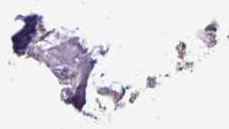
{"staining": {"intensity": "negative", "quantity": "none", "location": "none"}, "tissue": "head and neck cancer", "cell_type": "Tumor cells", "image_type": "cancer", "snomed": [{"axis": "morphology", "description": "Normal tissue, NOS"}, {"axis": "morphology", "description": "Squamous cell carcinoma, NOS"}, {"axis": "topography", "description": "Skeletal muscle"}, {"axis": "topography", "description": "Vascular tissue"}, {"axis": "topography", "description": "Peripheral nerve tissue"}, {"axis": "topography", "description": "Head-Neck"}], "caption": "Immunohistochemistry histopathology image of human head and neck cancer stained for a protein (brown), which shows no staining in tumor cells.", "gene": "CD8A", "patient": {"sex": "male", "age": 66}}